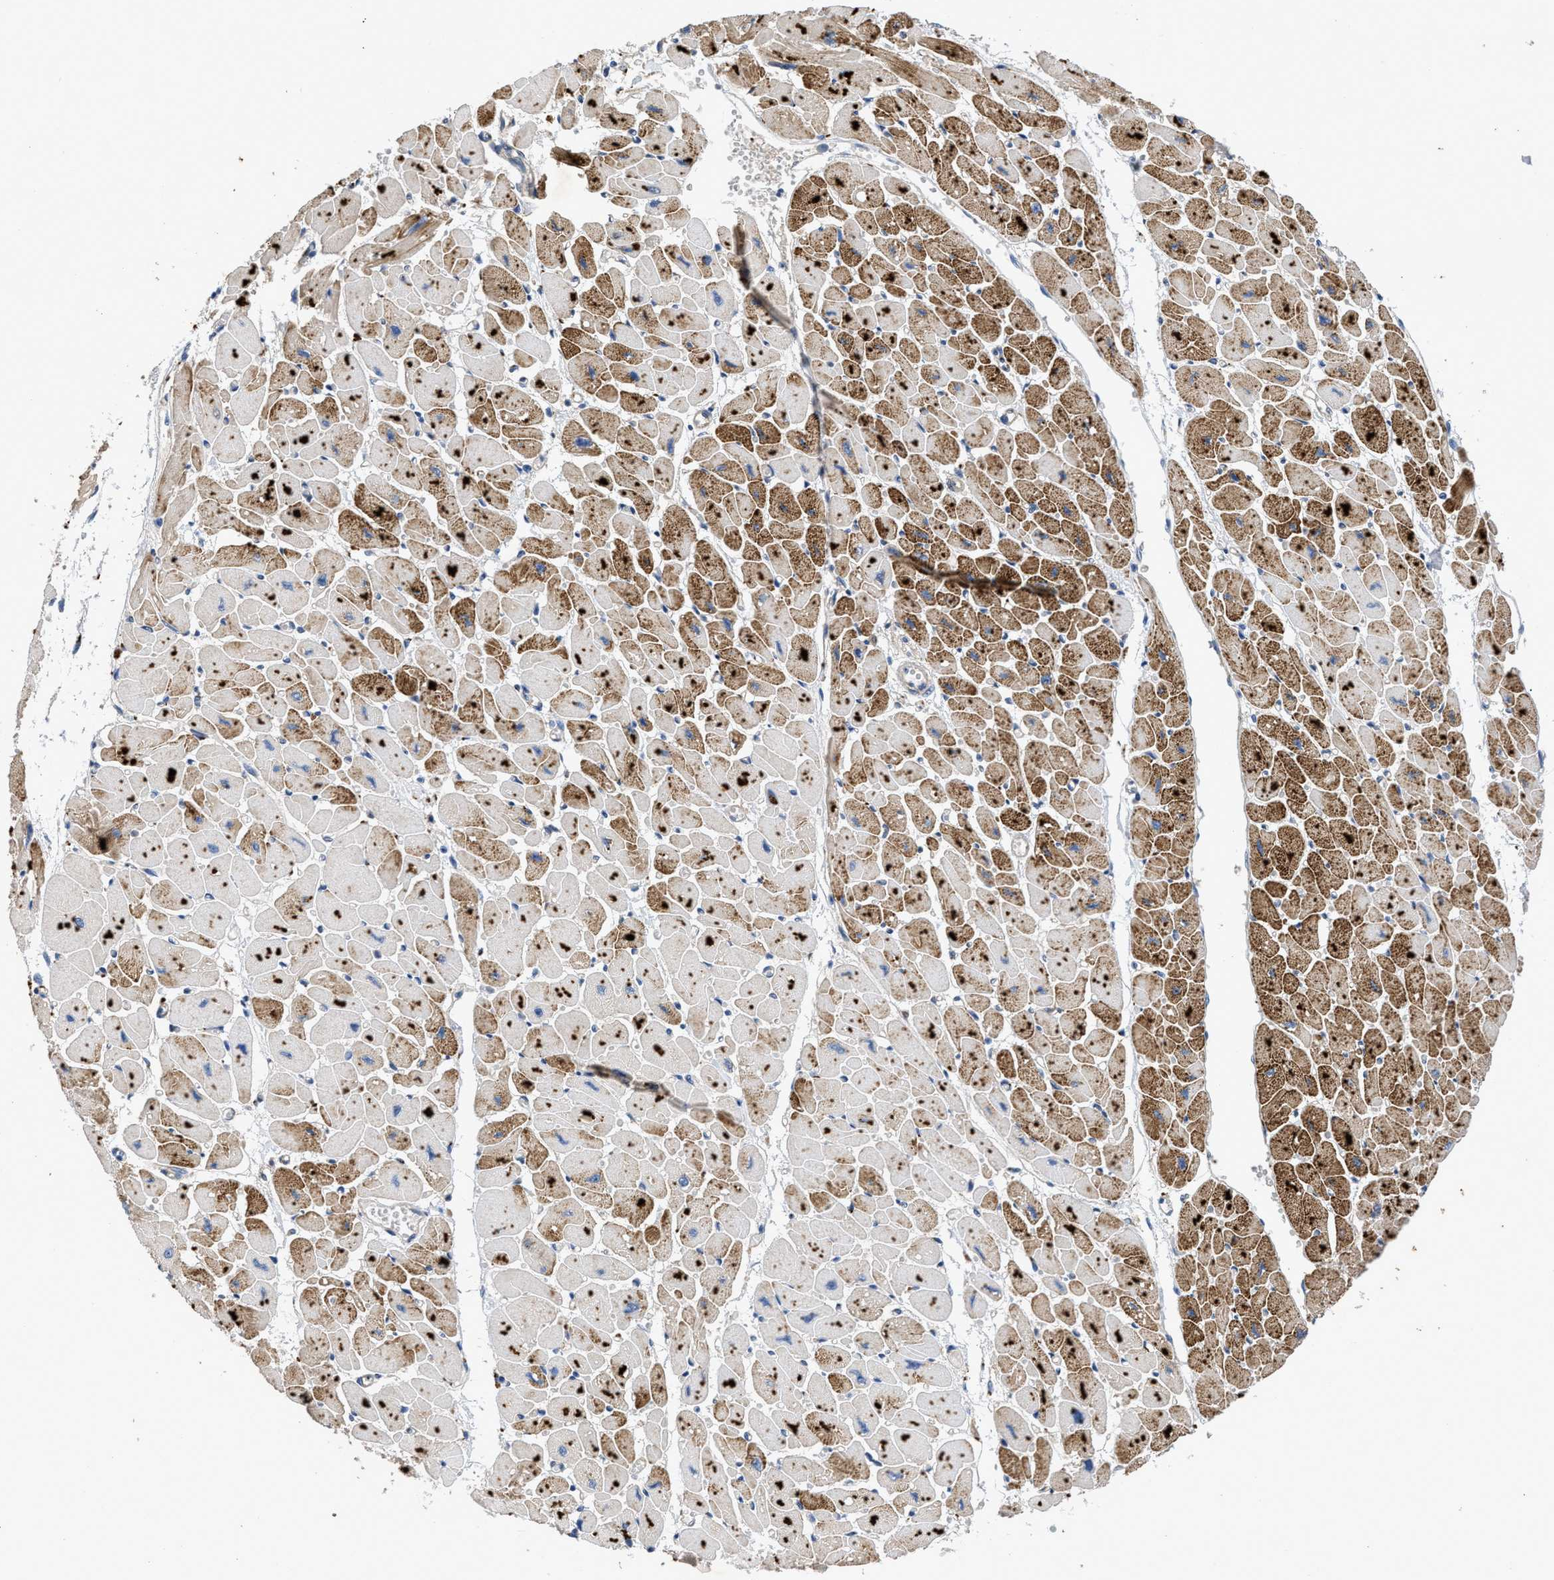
{"staining": {"intensity": "moderate", "quantity": "25%-75%", "location": "cytoplasmic/membranous"}, "tissue": "heart muscle", "cell_type": "Cardiomyocytes", "image_type": "normal", "snomed": [{"axis": "morphology", "description": "Normal tissue, NOS"}, {"axis": "topography", "description": "Heart"}], "caption": "Heart muscle stained with immunohistochemistry (IHC) shows moderate cytoplasmic/membranous positivity in approximately 25%-75% of cardiomyocytes. (DAB IHC with brightfield microscopy, high magnification).", "gene": "SIK2", "patient": {"sex": "female", "age": 54}}